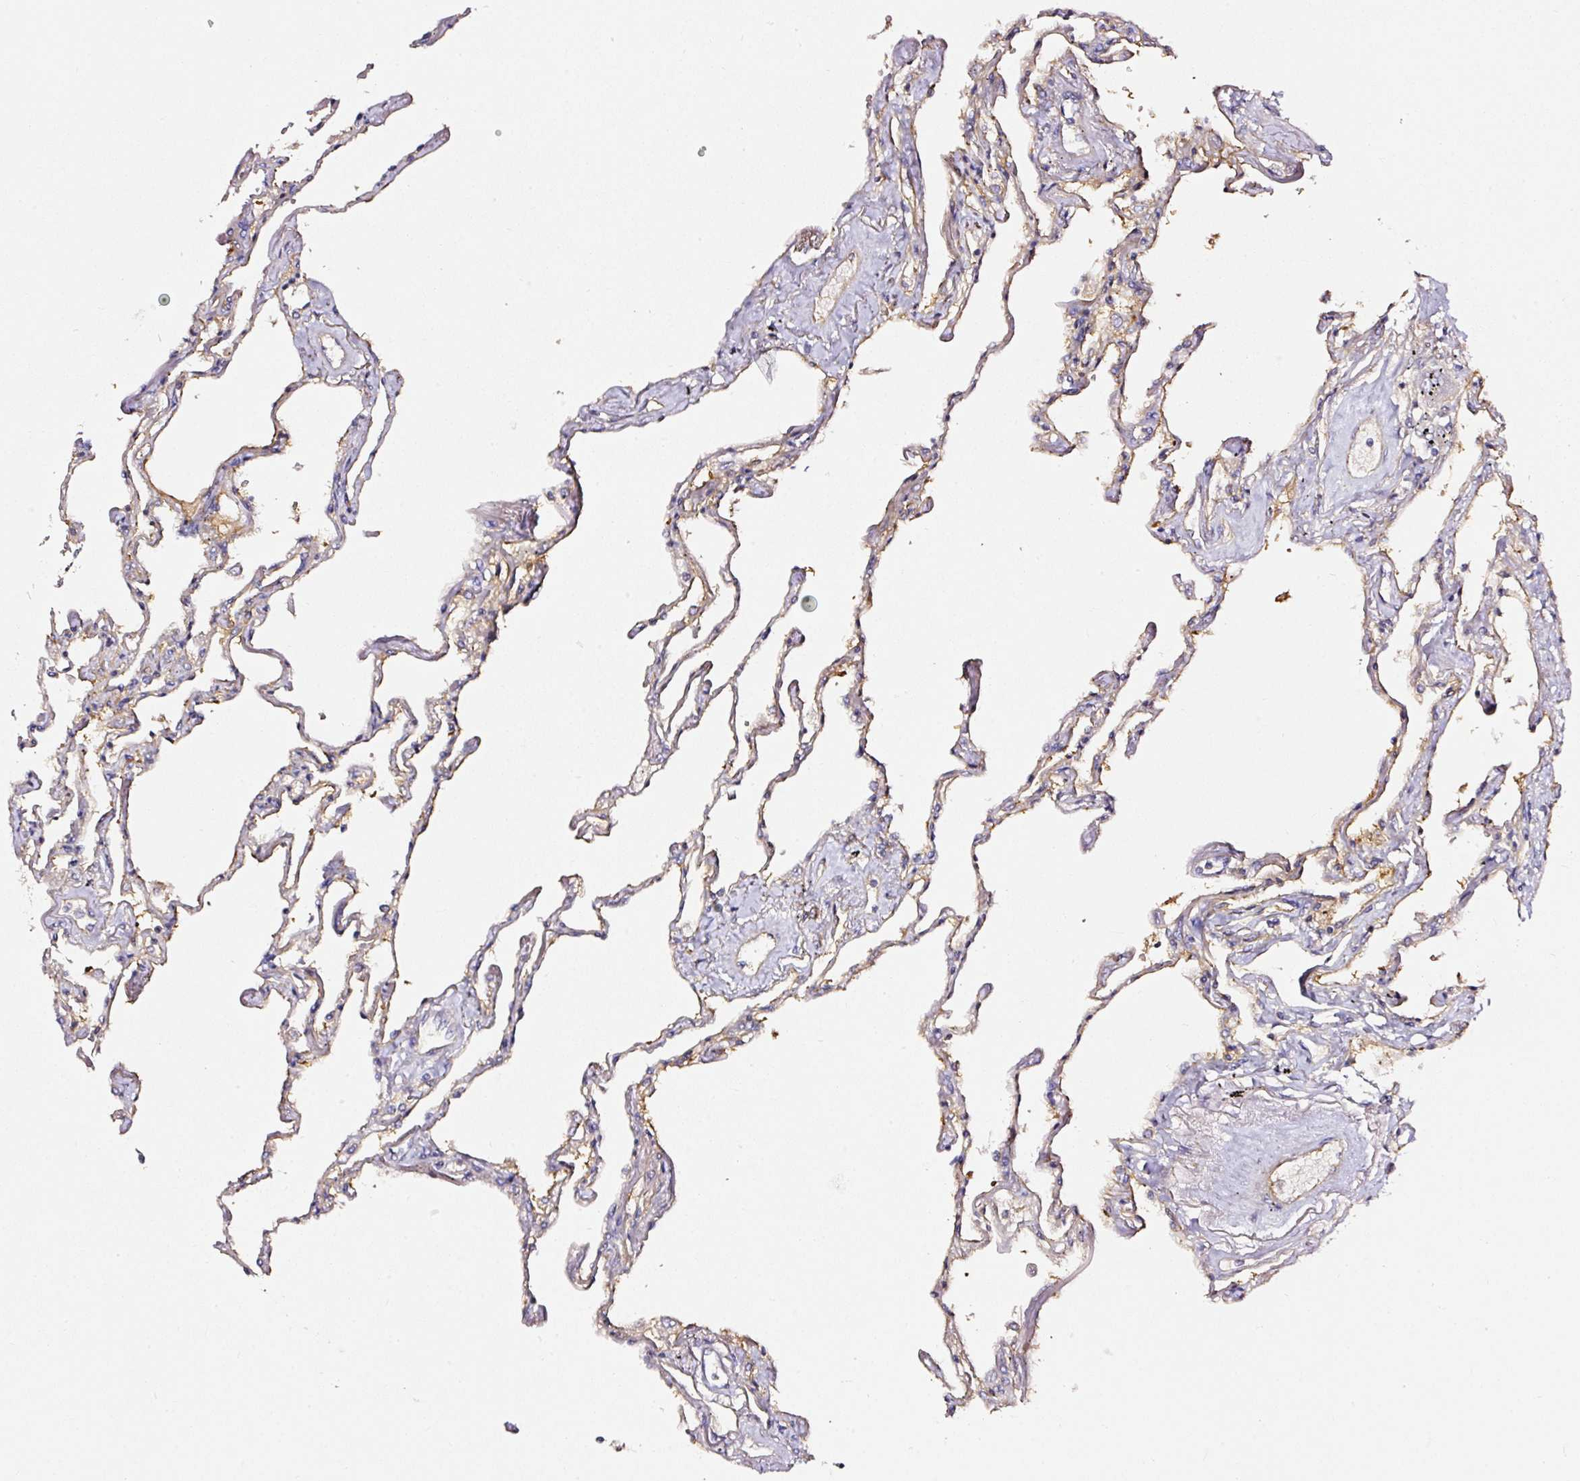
{"staining": {"intensity": "weak", "quantity": "<25%", "location": "cytoplasmic/membranous"}, "tissue": "lung", "cell_type": "Alveolar cells", "image_type": "normal", "snomed": [{"axis": "morphology", "description": "Normal tissue, NOS"}, {"axis": "topography", "description": "Lung"}], "caption": "Immunohistochemical staining of benign human lung demonstrates no significant expression in alveolar cells. (DAB (3,3'-diaminobenzidine) immunohistochemistry (IHC) visualized using brightfield microscopy, high magnification).", "gene": "CD47", "patient": {"sex": "female", "age": 67}}